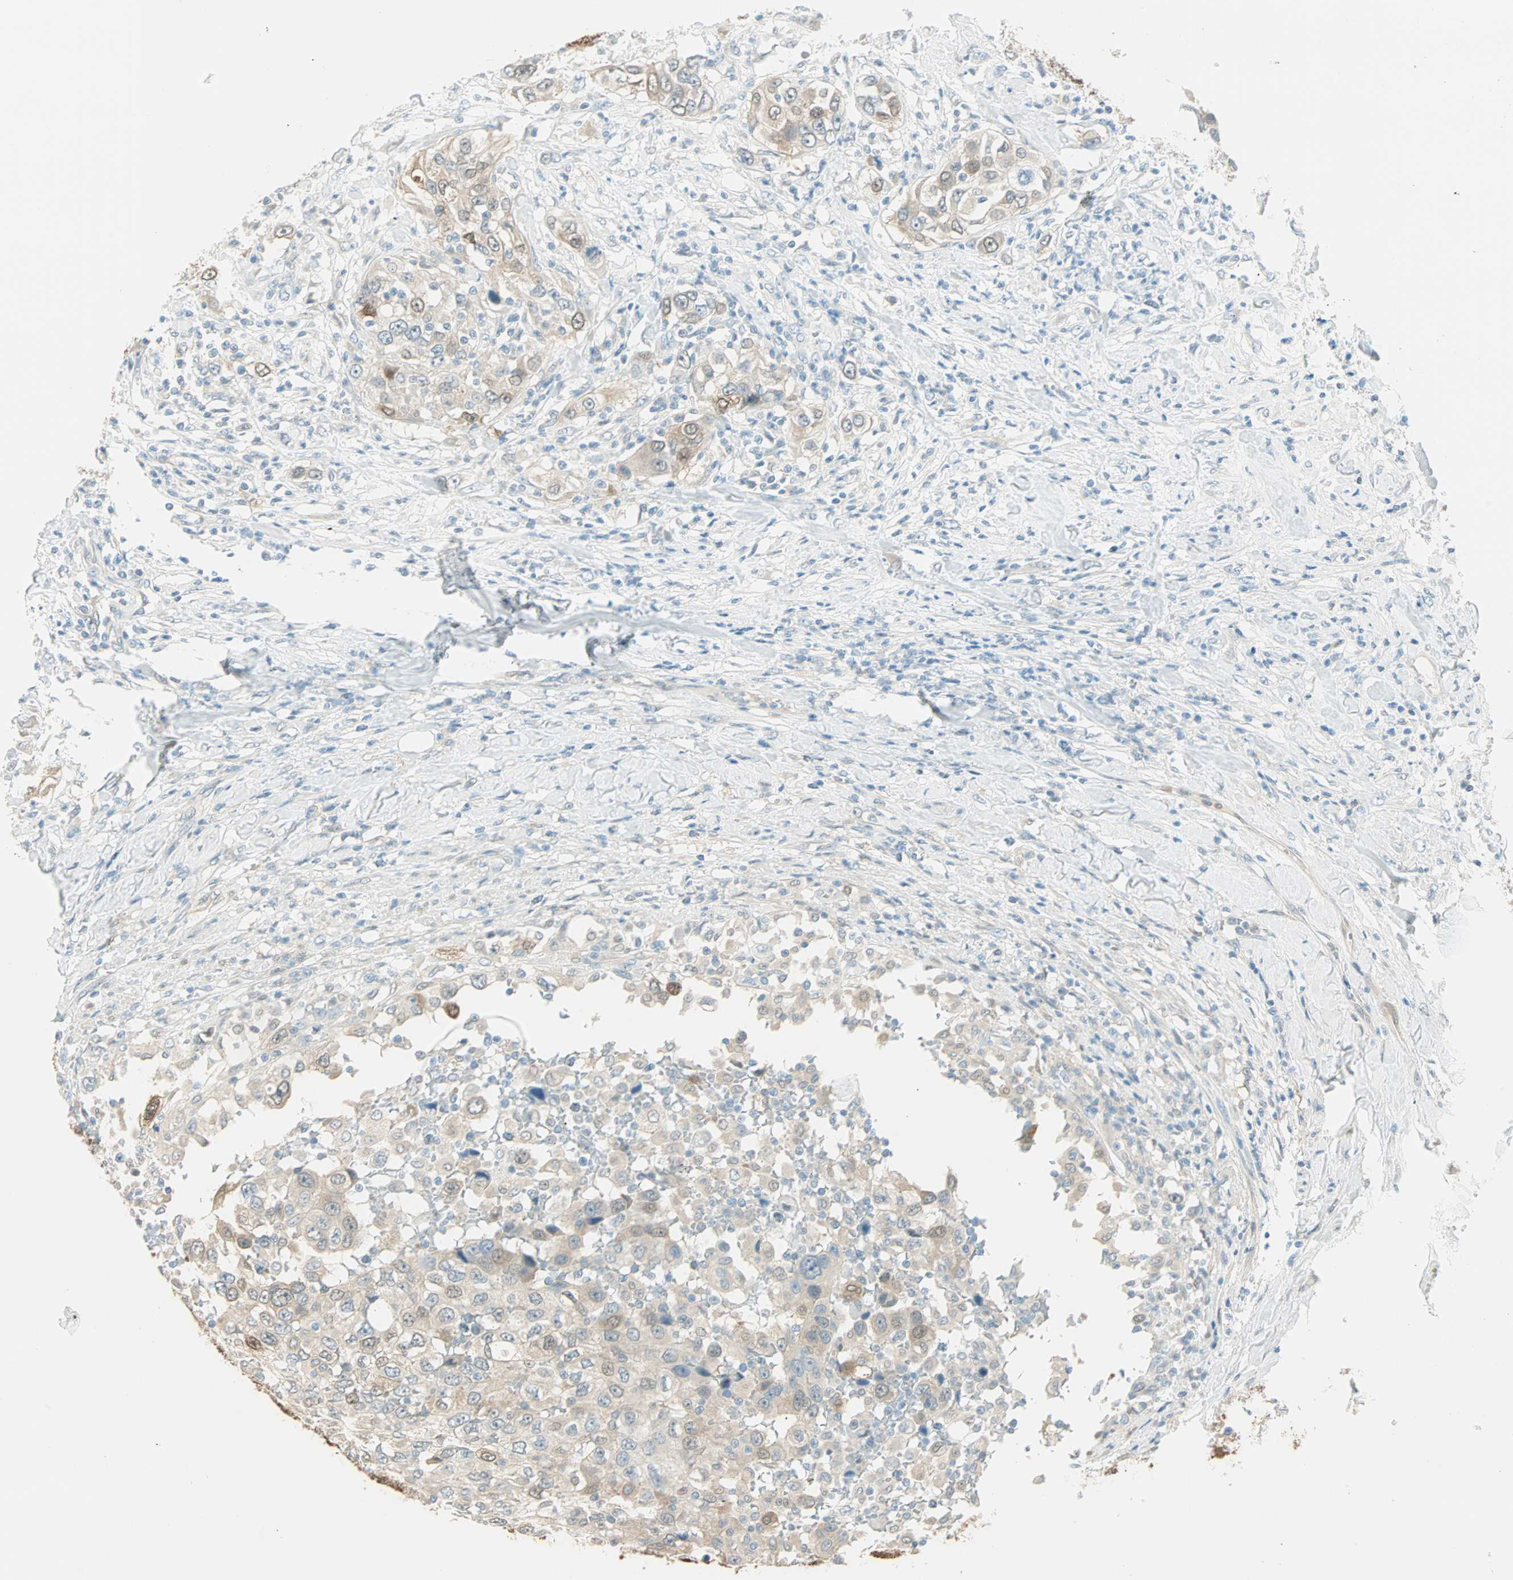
{"staining": {"intensity": "moderate", "quantity": ">75%", "location": "cytoplasmic/membranous,nuclear"}, "tissue": "urothelial cancer", "cell_type": "Tumor cells", "image_type": "cancer", "snomed": [{"axis": "morphology", "description": "Urothelial carcinoma, High grade"}, {"axis": "topography", "description": "Urinary bladder"}], "caption": "Protein expression analysis of human urothelial cancer reveals moderate cytoplasmic/membranous and nuclear positivity in approximately >75% of tumor cells. (DAB IHC, brown staining for protein, blue staining for nuclei).", "gene": "S100A1", "patient": {"sex": "female", "age": 80}}